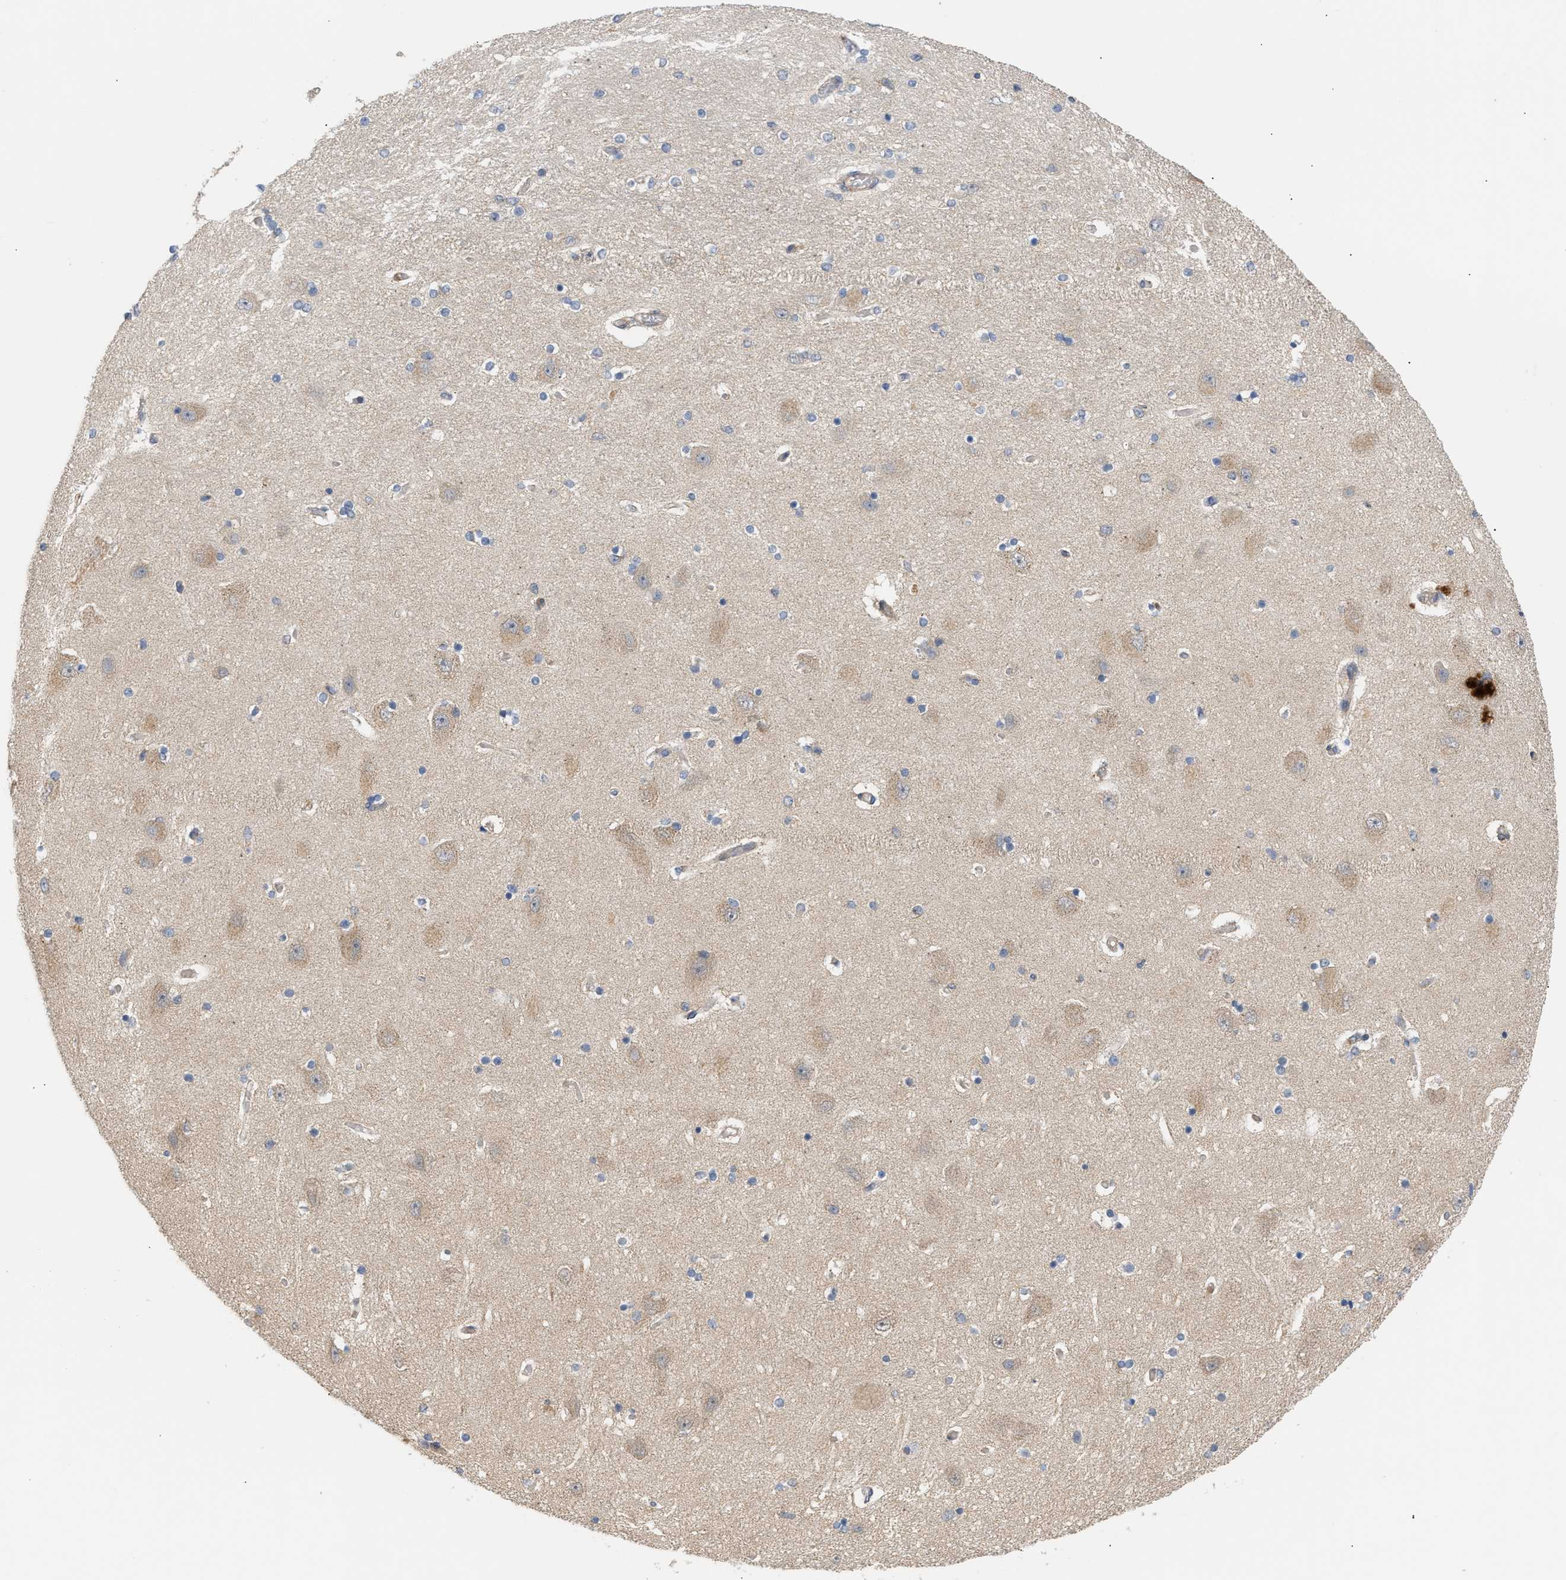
{"staining": {"intensity": "weak", "quantity": "<25%", "location": "cytoplasmic/membranous"}, "tissue": "hippocampus", "cell_type": "Glial cells", "image_type": "normal", "snomed": [{"axis": "morphology", "description": "Normal tissue, NOS"}, {"axis": "topography", "description": "Hippocampus"}], "caption": "The histopathology image demonstrates no significant expression in glial cells of hippocampus. The staining was performed using DAB (3,3'-diaminobenzidine) to visualize the protein expression in brown, while the nuclei were stained in blue with hematoxylin (Magnification: 20x).", "gene": "DBNL", "patient": {"sex": "female", "age": 54}}